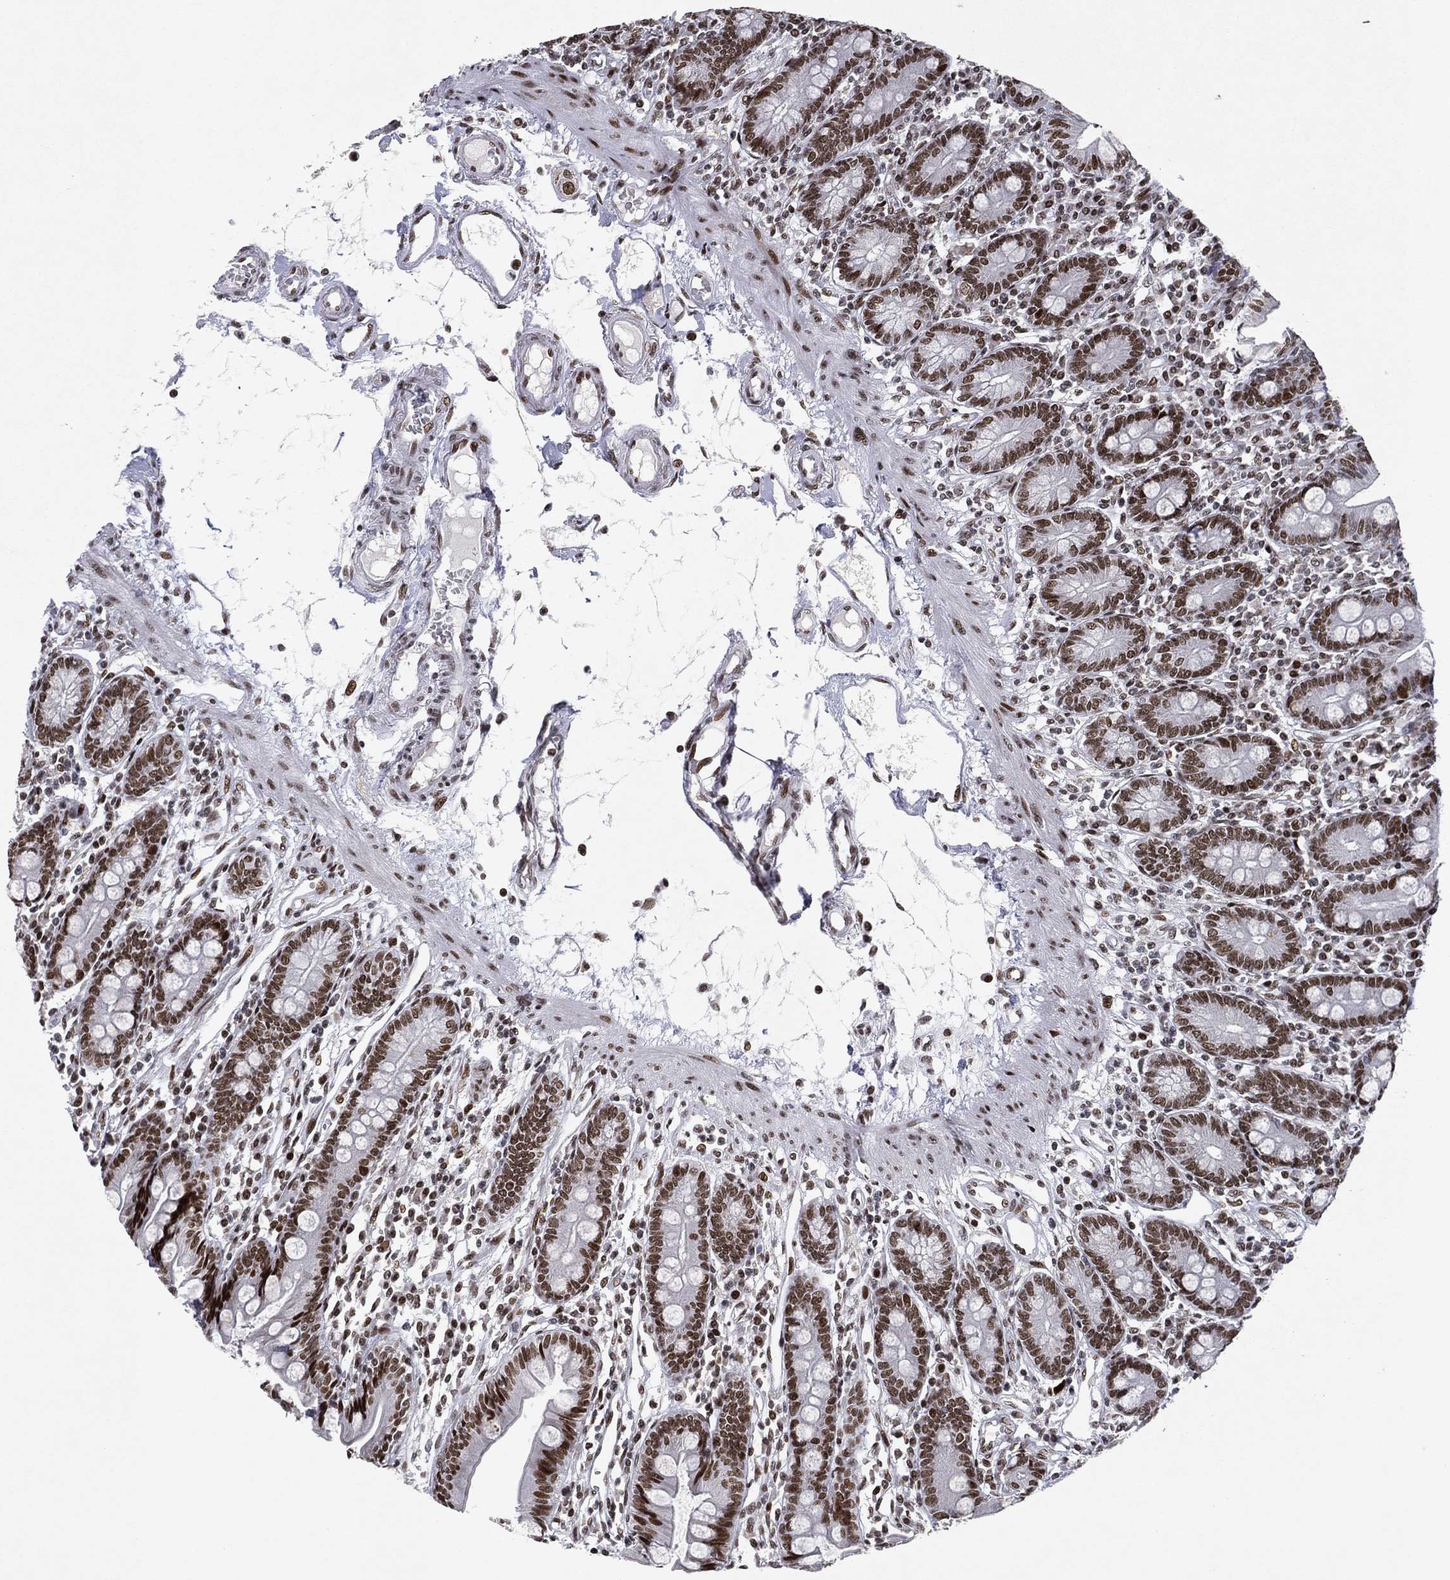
{"staining": {"intensity": "strong", "quantity": ">75%", "location": "nuclear"}, "tissue": "small intestine", "cell_type": "Glandular cells", "image_type": "normal", "snomed": [{"axis": "morphology", "description": "Normal tissue, NOS"}, {"axis": "topography", "description": "Small intestine"}], "caption": "Immunohistochemistry photomicrograph of benign small intestine stained for a protein (brown), which exhibits high levels of strong nuclear positivity in about >75% of glandular cells.", "gene": "RTF1", "patient": {"sex": "male", "age": 88}}